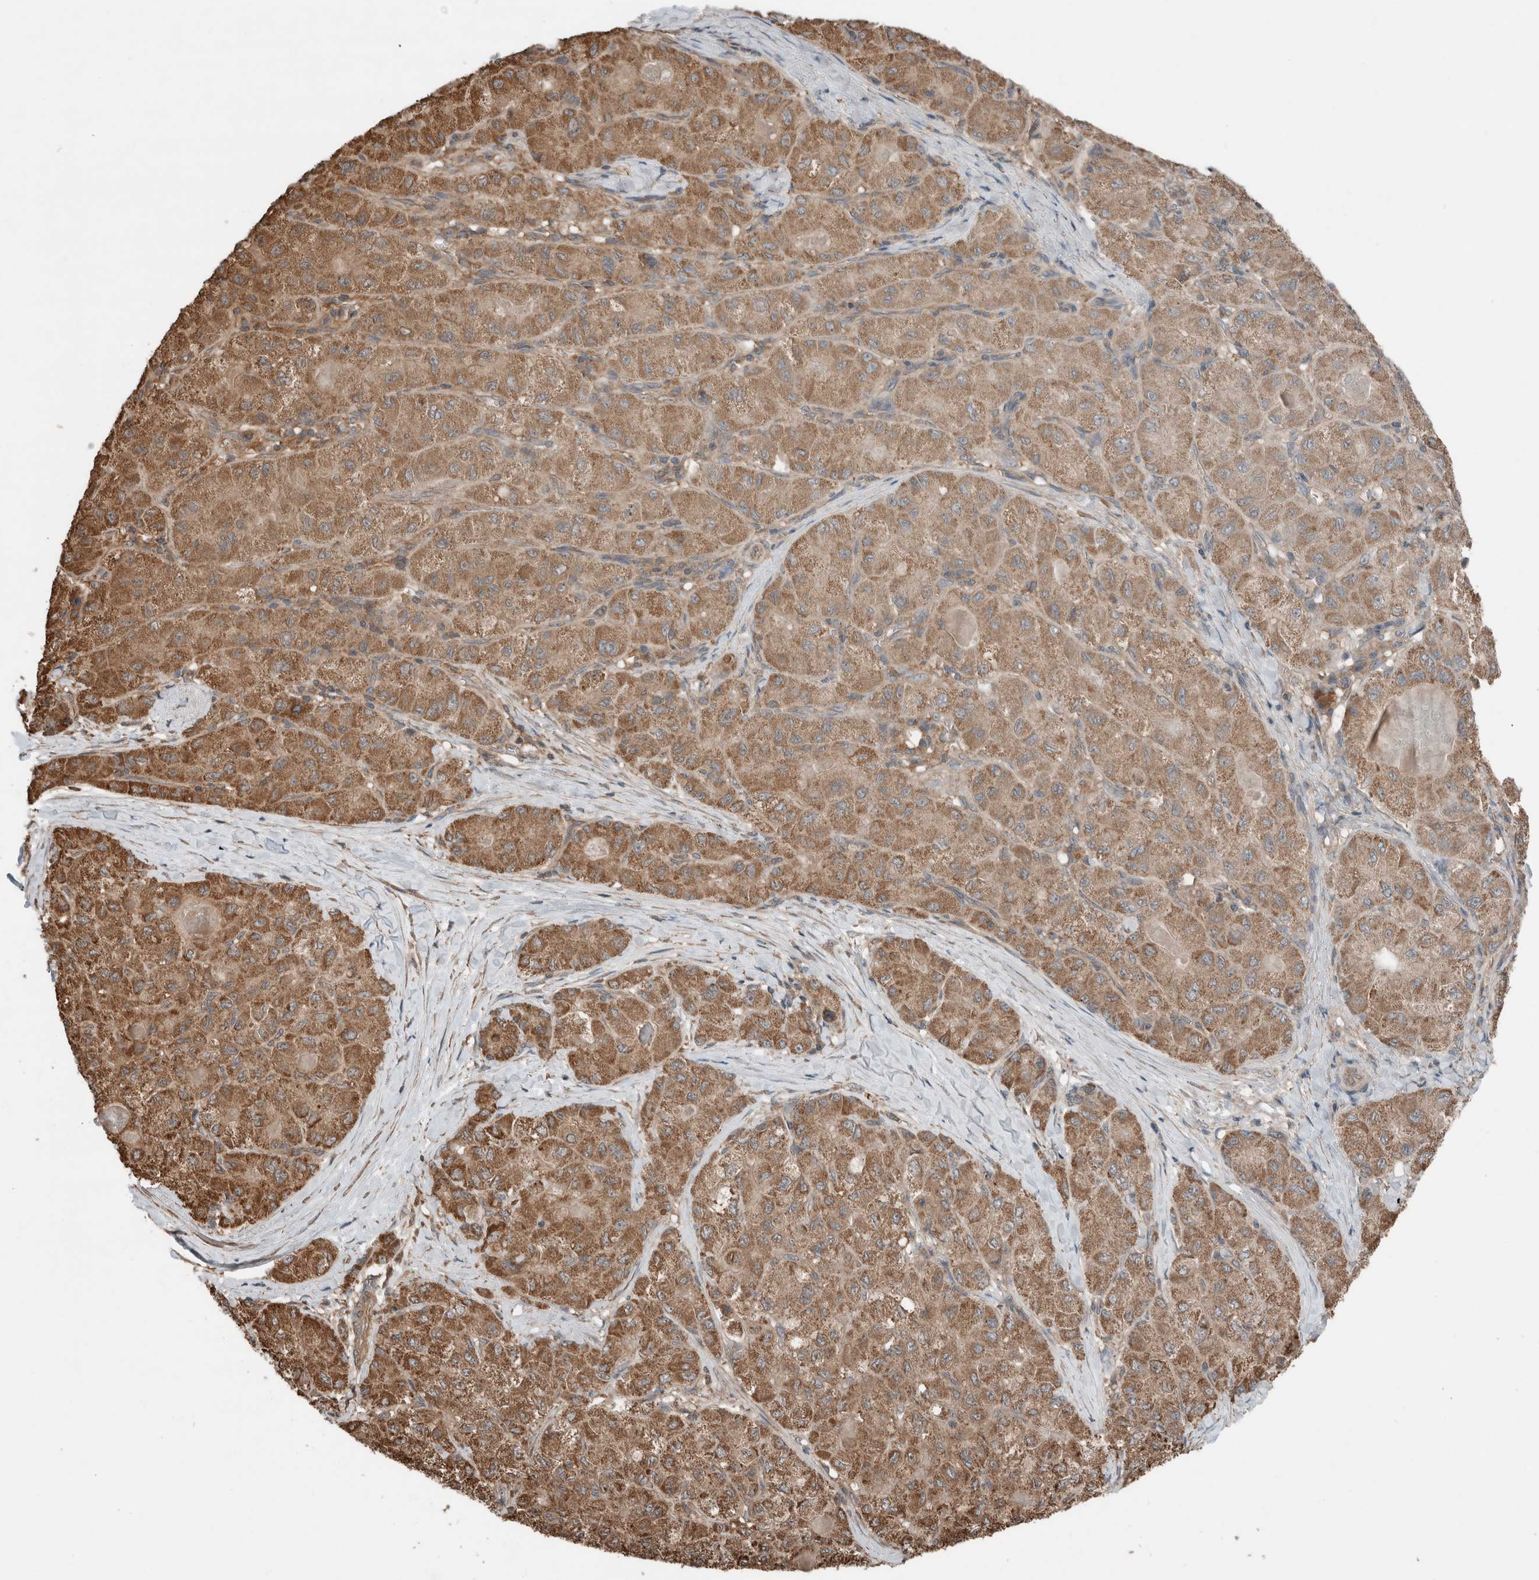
{"staining": {"intensity": "moderate", "quantity": ">75%", "location": "cytoplasmic/membranous"}, "tissue": "liver cancer", "cell_type": "Tumor cells", "image_type": "cancer", "snomed": [{"axis": "morphology", "description": "Carcinoma, Hepatocellular, NOS"}, {"axis": "topography", "description": "Liver"}], "caption": "This histopathology image reveals IHC staining of human liver cancer, with medium moderate cytoplasmic/membranous staining in approximately >75% of tumor cells.", "gene": "KLK14", "patient": {"sex": "male", "age": 80}}